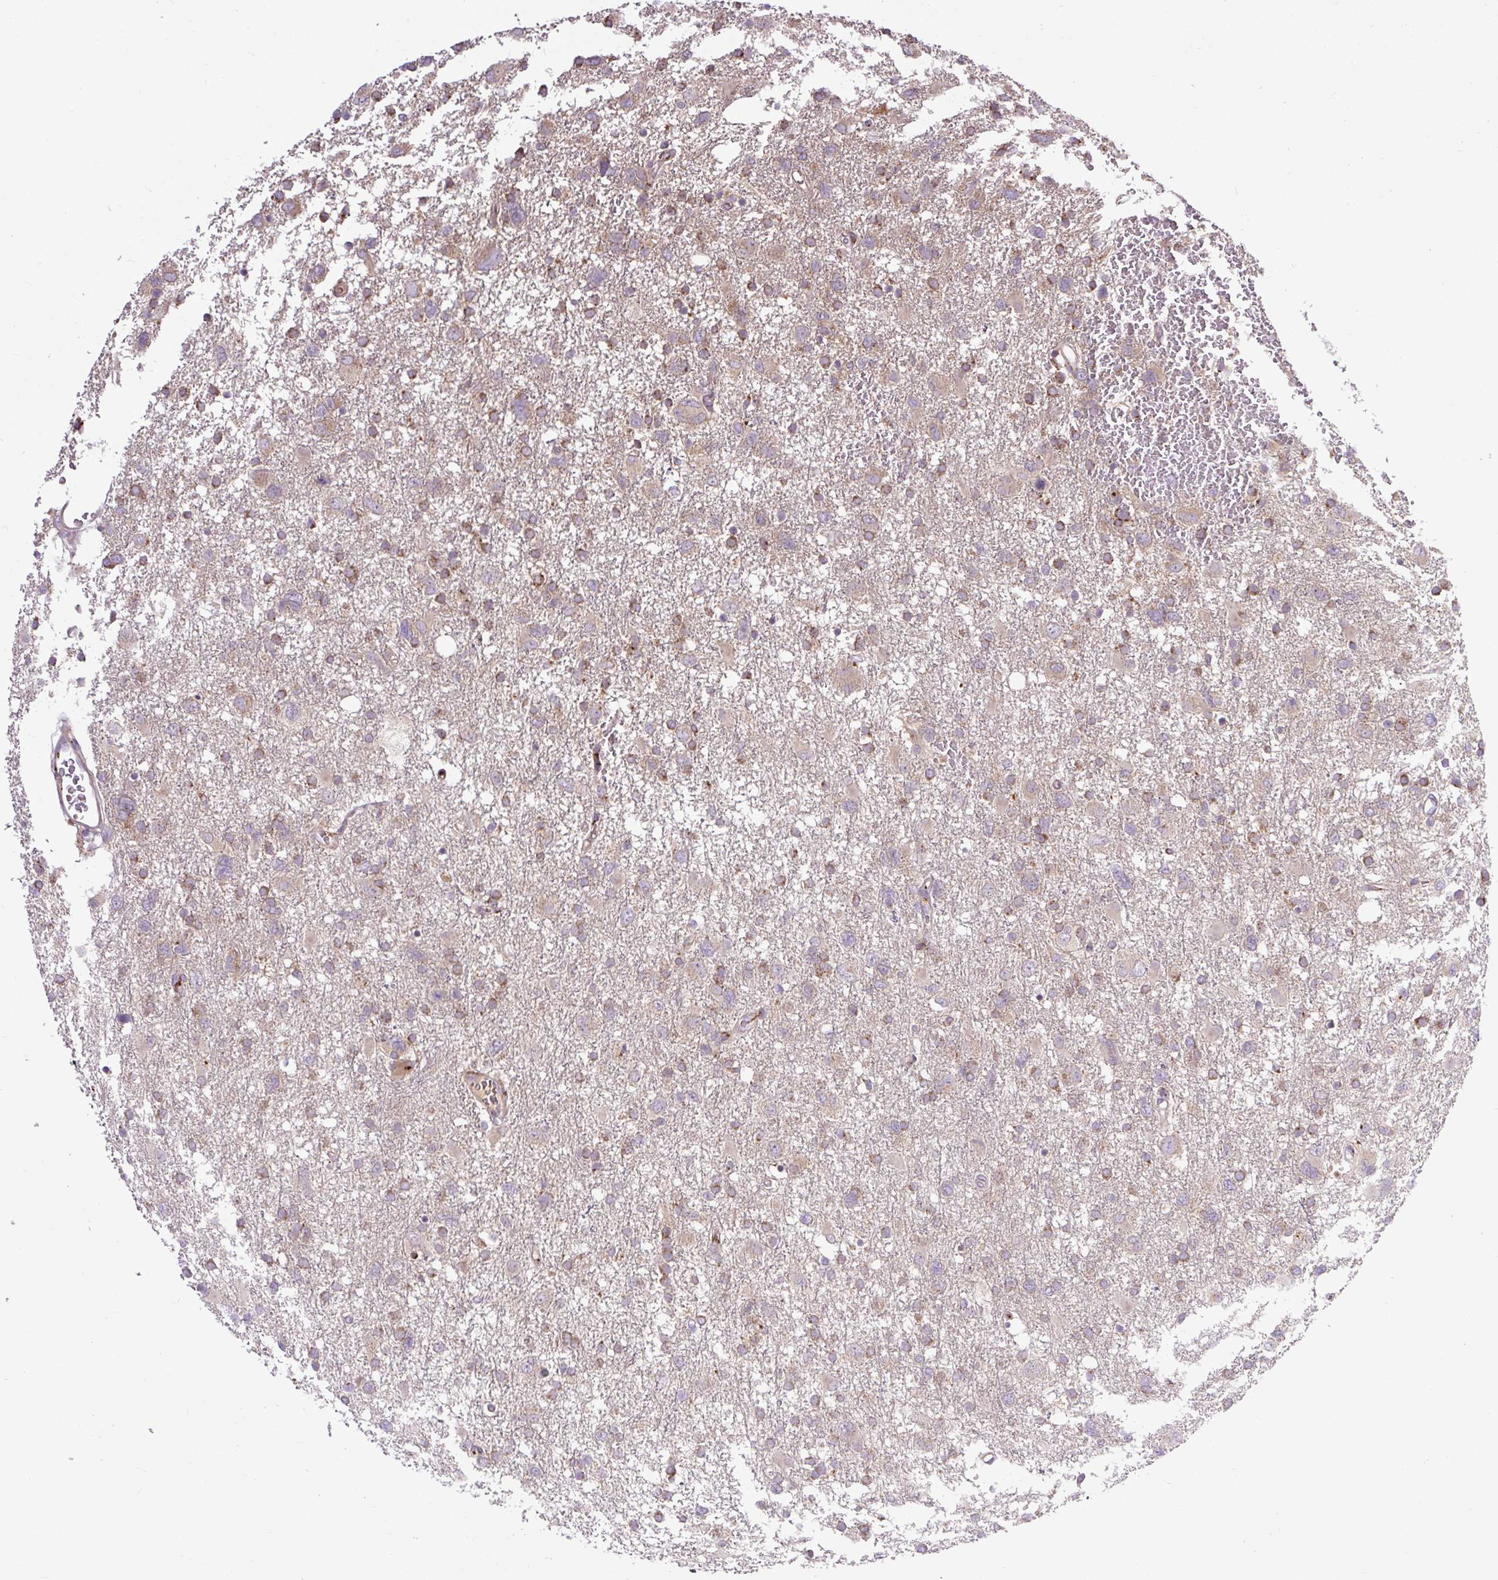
{"staining": {"intensity": "weak", "quantity": "<25%", "location": "cytoplasmic/membranous"}, "tissue": "glioma", "cell_type": "Tumor cells", "image_type": "cancer", "snomed": [{"axis": "morphology", "description": "Glioma, malignant, High grade"}, {"axis": "topography", "description": "Brain"}], "caption": "The micrograph displays no staining of tumor cells in malignant high-grade glioma.", "gene": "MSMP", "patient": {"sex": "male", "age": 61}}